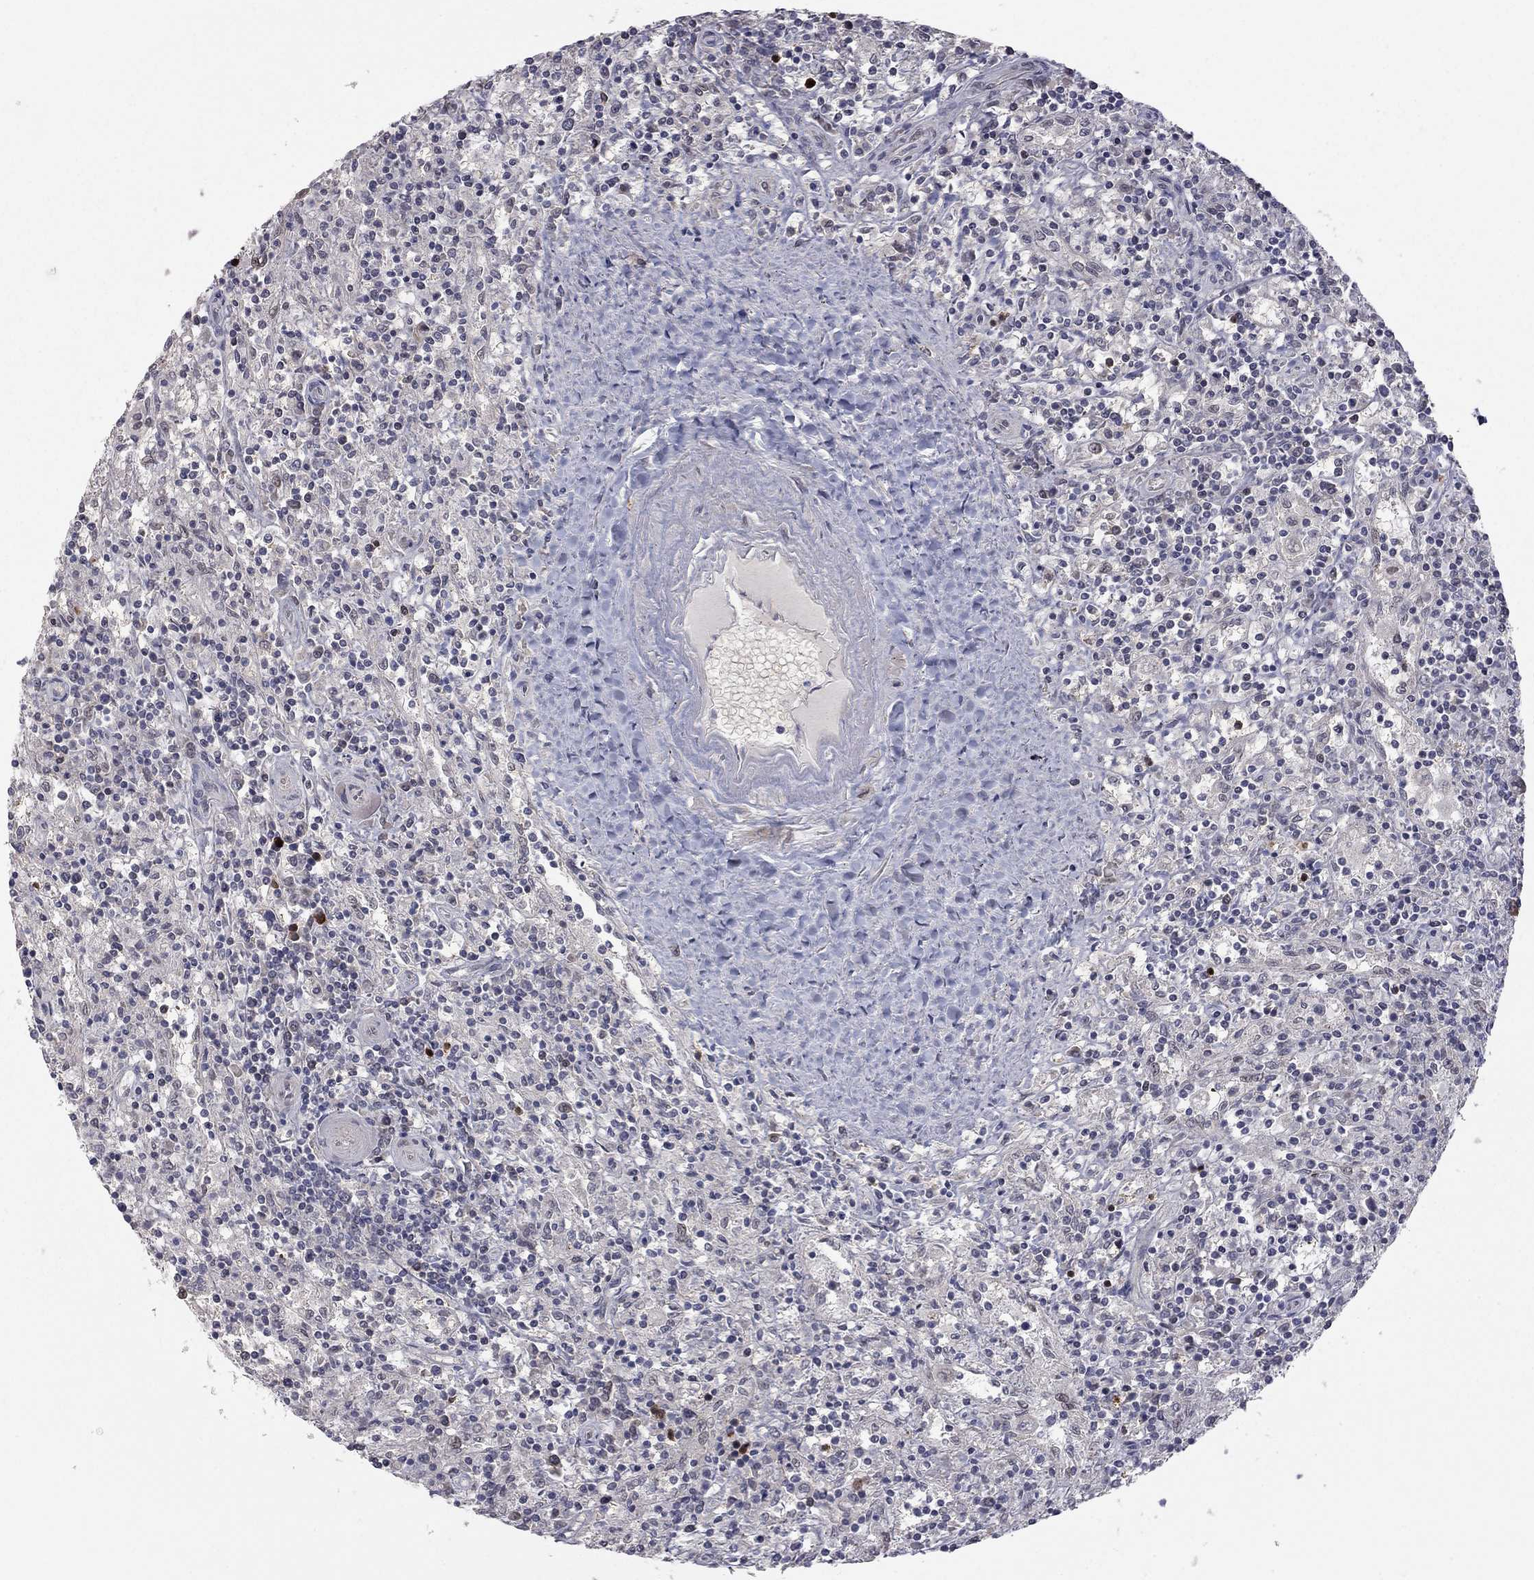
{"staining": {"intensity": "negative", "quantity": "none", "location": "none"}, "tissue": "lymphoma", "cell_type": "Tumor cells", "image_type": "cancer", "snomed": [{"axis": "morphology", "description": "Malignant lymphoma, non-Hodgkin's type, Low grade"}, {"axis": "topography", "description": "Spleen"}], "caption": "An image of low-grade malignant lymphoma, non-Hodgkin's type stained for a protein shows no brown staining in tumor cells.", "gene": "MC3R", "patient": {"sex": "male", "age": 62}}